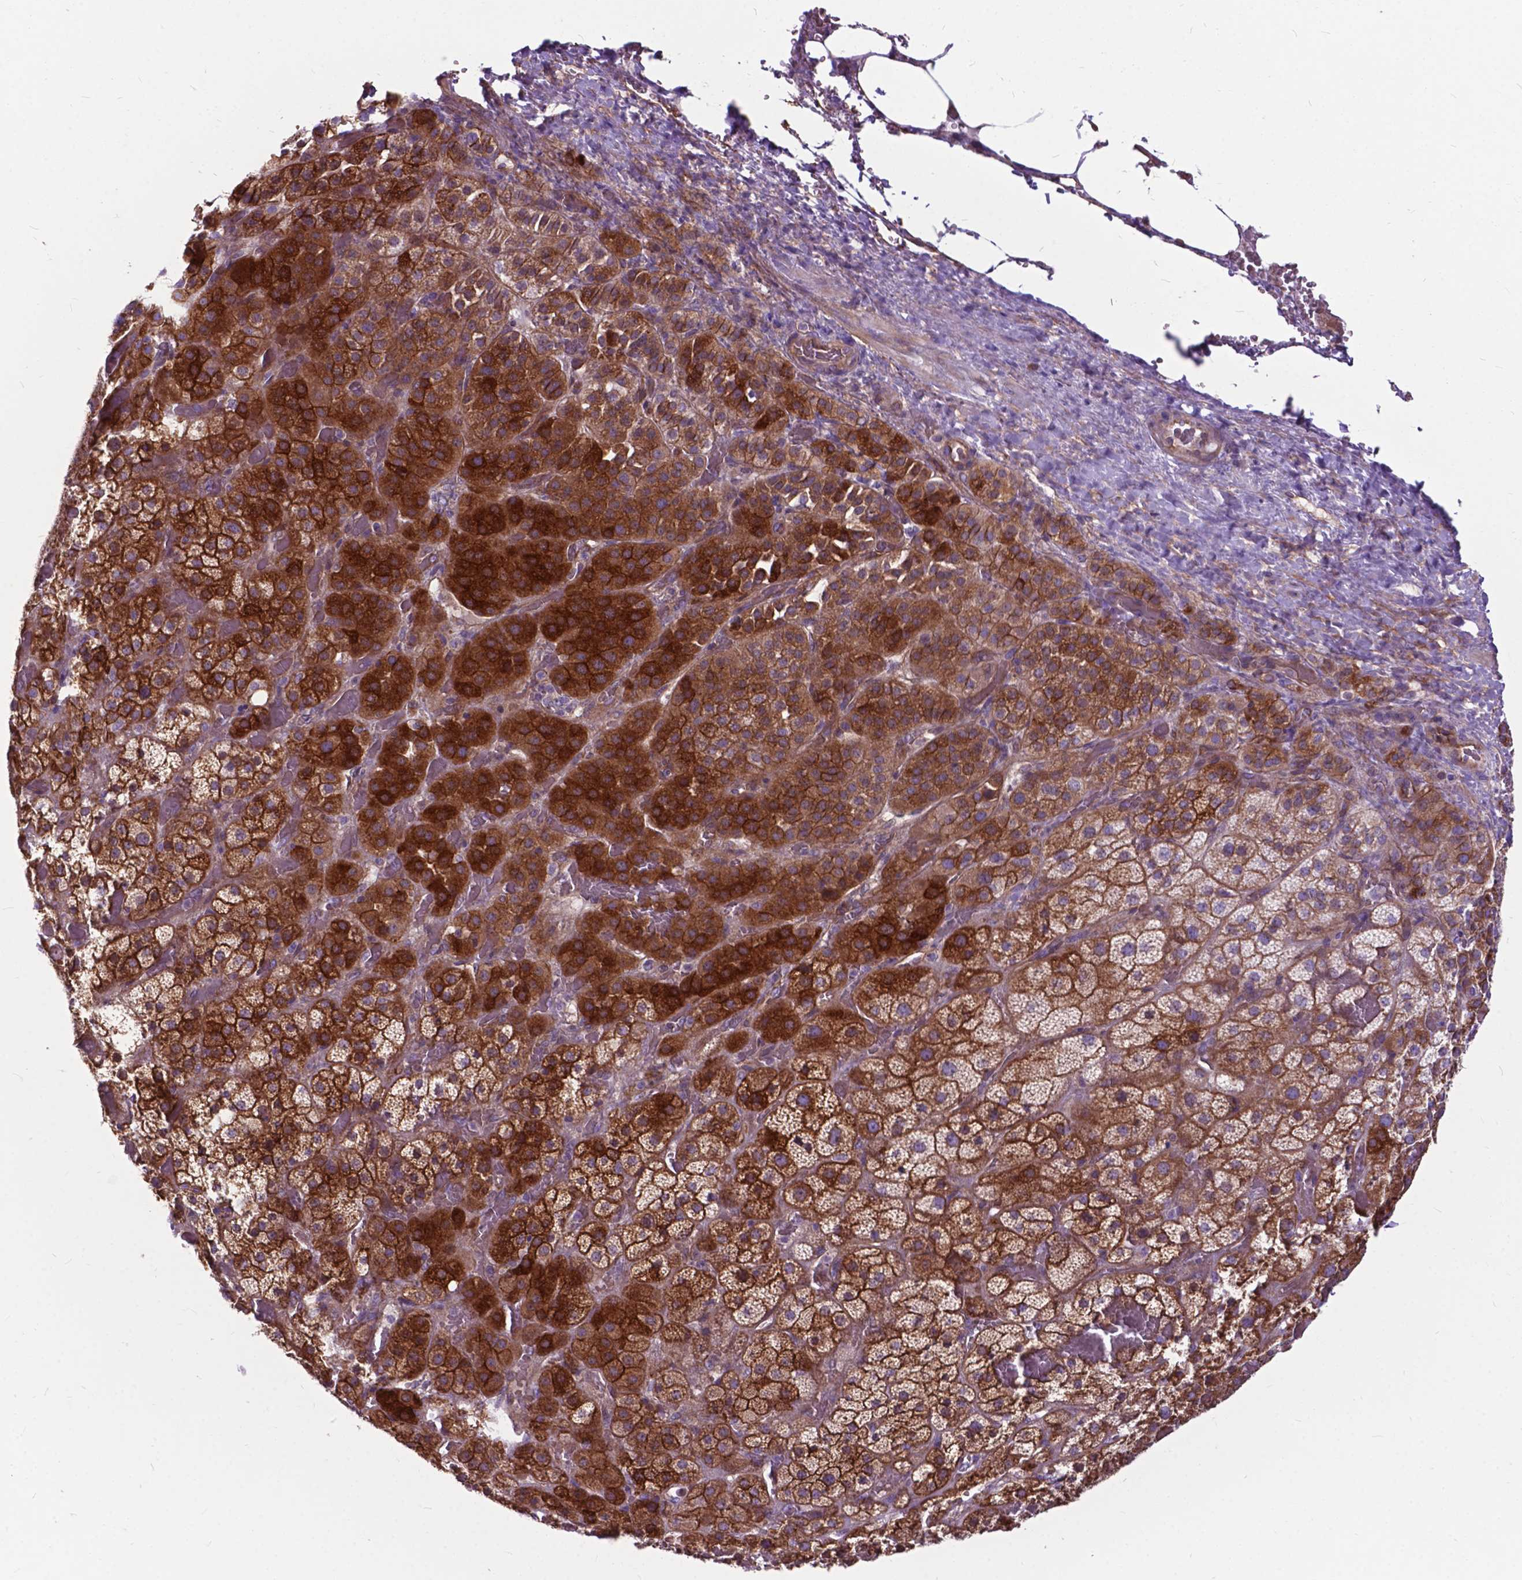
{"staining": {"intensity": "strong", "quantity": ">75%", "location": "cytoplasmic/membranous"}, "tissue": "adrenal gland", "cell_type": "Glandular cells", "image_type": "normal", "snomed": [{"axis": "morphology", "description": "Normal tissue, NOS"}, {"axis": "topography", "description": "Adrenal gland"}], "caption": "A micrograph showing strong cytoplasmic/membranous staining in approximately >75% of glandular cells in benign adrenal gland, as visualized by brown immunohistochemical staining.", "gene": "FLT4", "patient": {"sex": "male", "age": 57}}